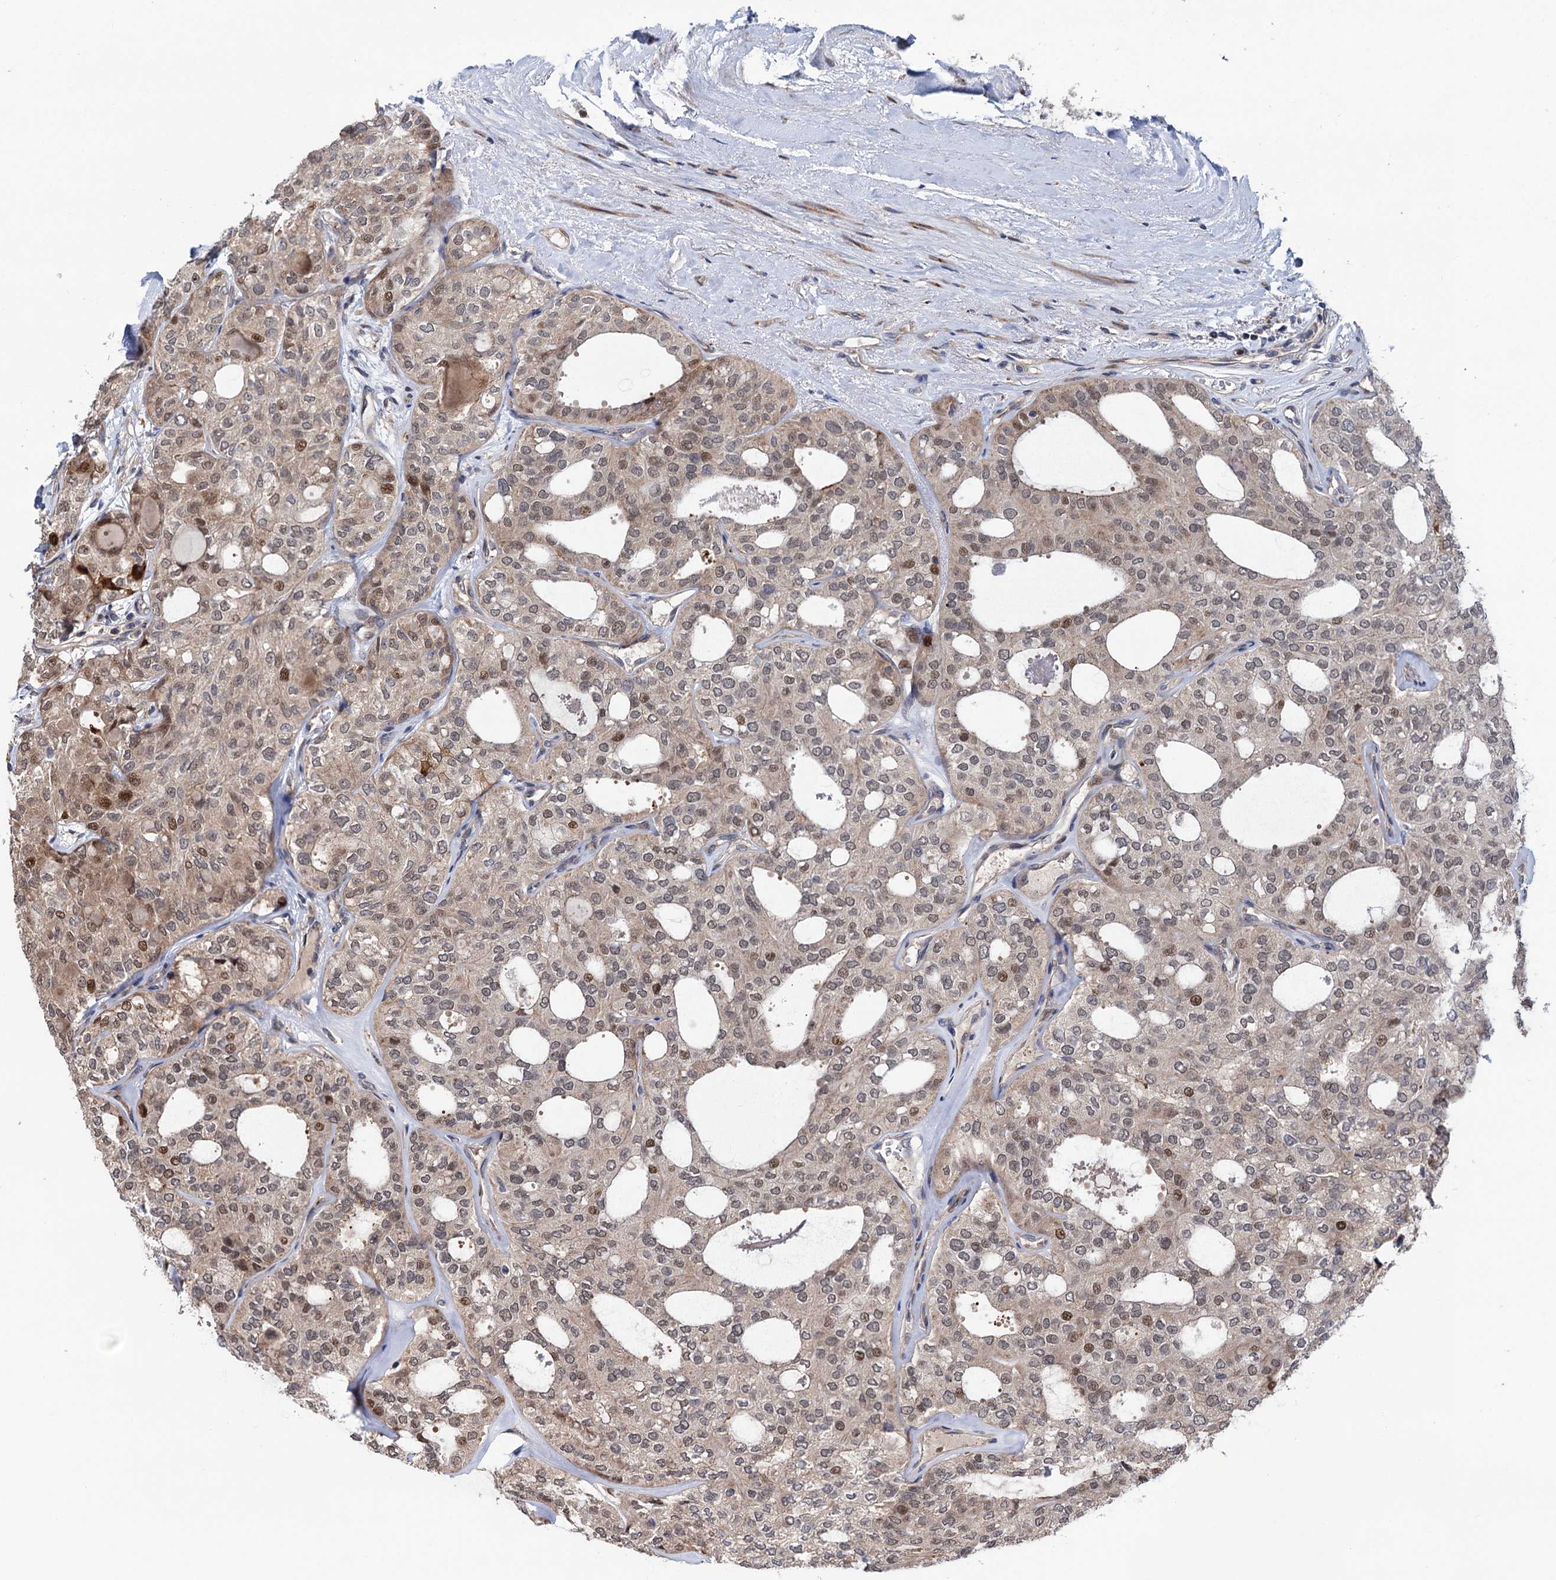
{"staining": {"intensity": "moderate", "quantity": "<25%", "location": "cytoplasmic/membranous,nuclear"}, "tissue": "thyroid cancer", "cell_type": "Tumor cells", "image_type": "cancer", "snomed": [{"axis": "morphology", "description": "Follicular adenoma carcinoma, NOS"}, {"axis": "topography", "description": "Thyroid gland"}], "caption": "Protein staining demonstrates moderate cytoplasmic/membranous and nuclear expression in about <25% of tumor cells in follicular adenoma carcinoma (thyroid).", "gene": "UBR1", "patient": {"sex": "male", "age": 75}}